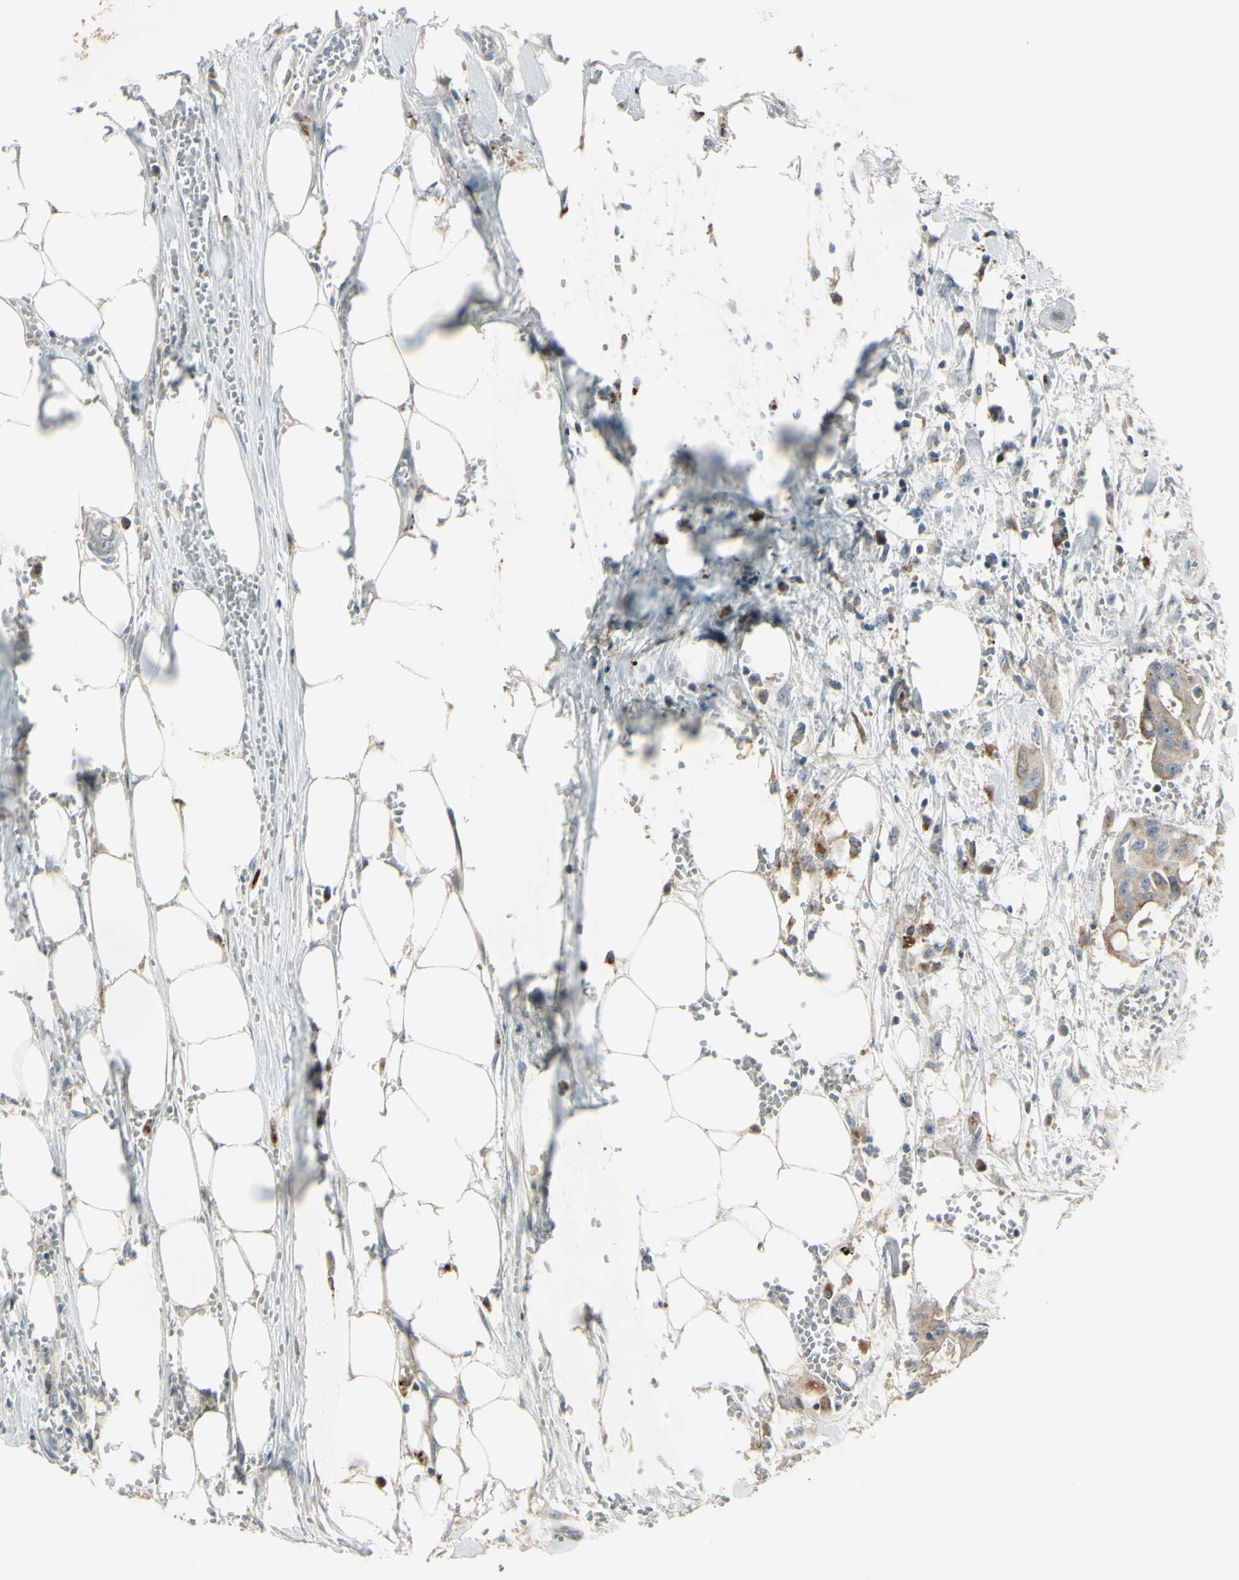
{"staining": {"intensity": "weak", "quantity": ">75%", "location": "cytoplasmic/membranous"}, "tissue": "colorectal cancer", "cell_type": "Tumor cells", "image_type": "cancer", "snomed": [{"axis": "morphology", "description": "Adenocarcinoma, NOS"}, {"axis": "topography", "description": "Colon"}], "caption": "Immunohistochemistry (IHC) photomicrograph of neoplastic tissue: human adenocarcinoma (colorectal) stained using IHC reveals low levels of weak protein expression localized specifically in the cytoplasmic/membranous of tumor cells, appearing as a cytoplasmic/membranous brown color.", "gene": "NDFIP1", "patient": {"sex": "female", "age": 57}}